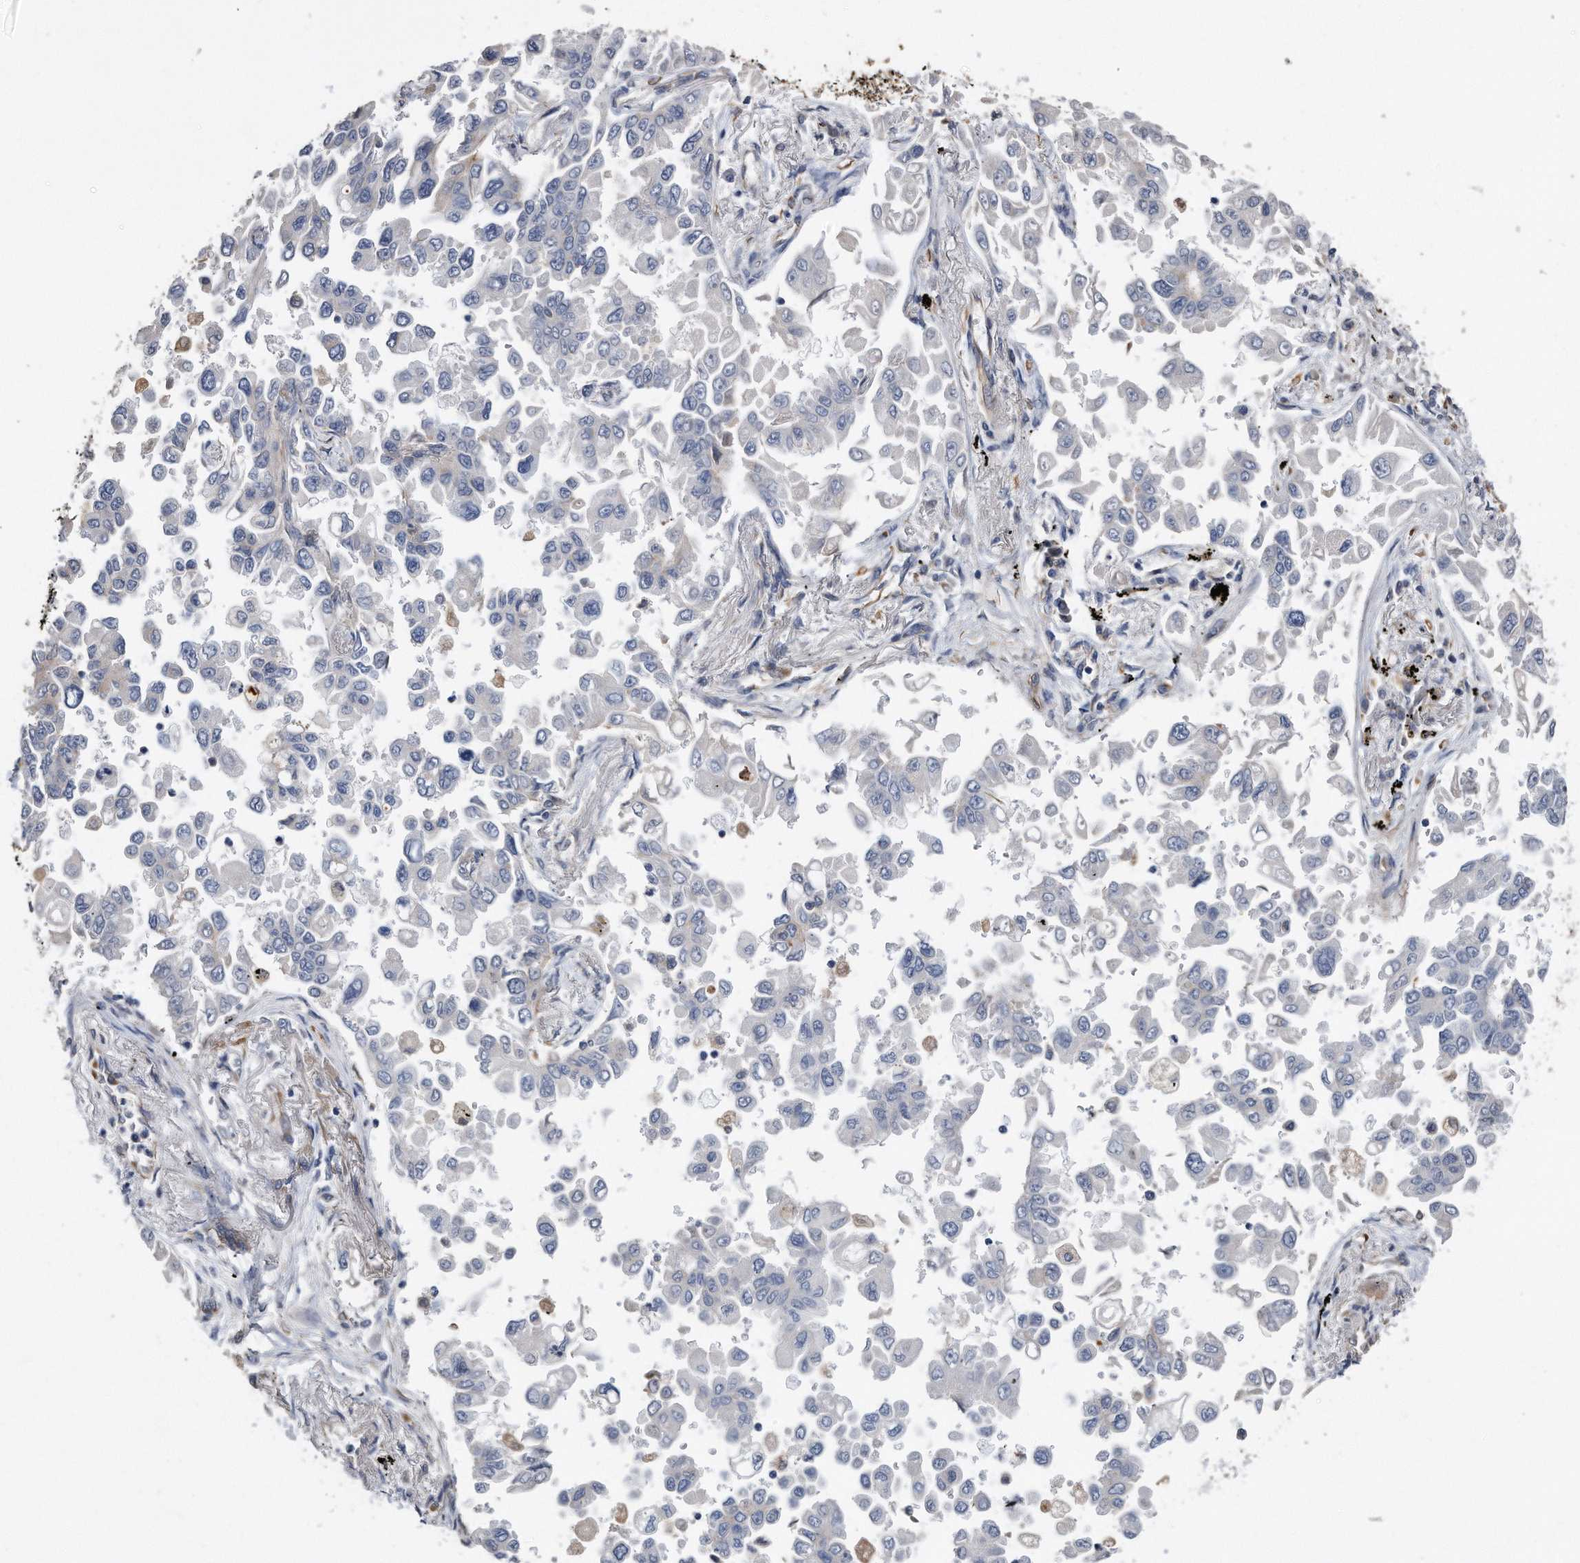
{"staining": {"intensity": "negative", "quantity": "none", "location": "none"}, "tissue": "lung cancer", "cell_type": "Tumor cells", "image_type": "cancer", "snomed": [{"axis": "morphology", "description": "Adenocarcinoma, NOS"}, {"axis": "topography", "description": "Lung"}], "caption": "Immunohistochemistry micrograph of neoplastic tissue: human lung cancer (adenocarcinoma) stained with DAB exhibits no significant protein positivity in tumor cells. (DAB (3,3'-diaminobenzidine) IHC with hematoxylin counter stain).", "gene": "GPC1", "patient": {"sex": "female", "age": 67}}